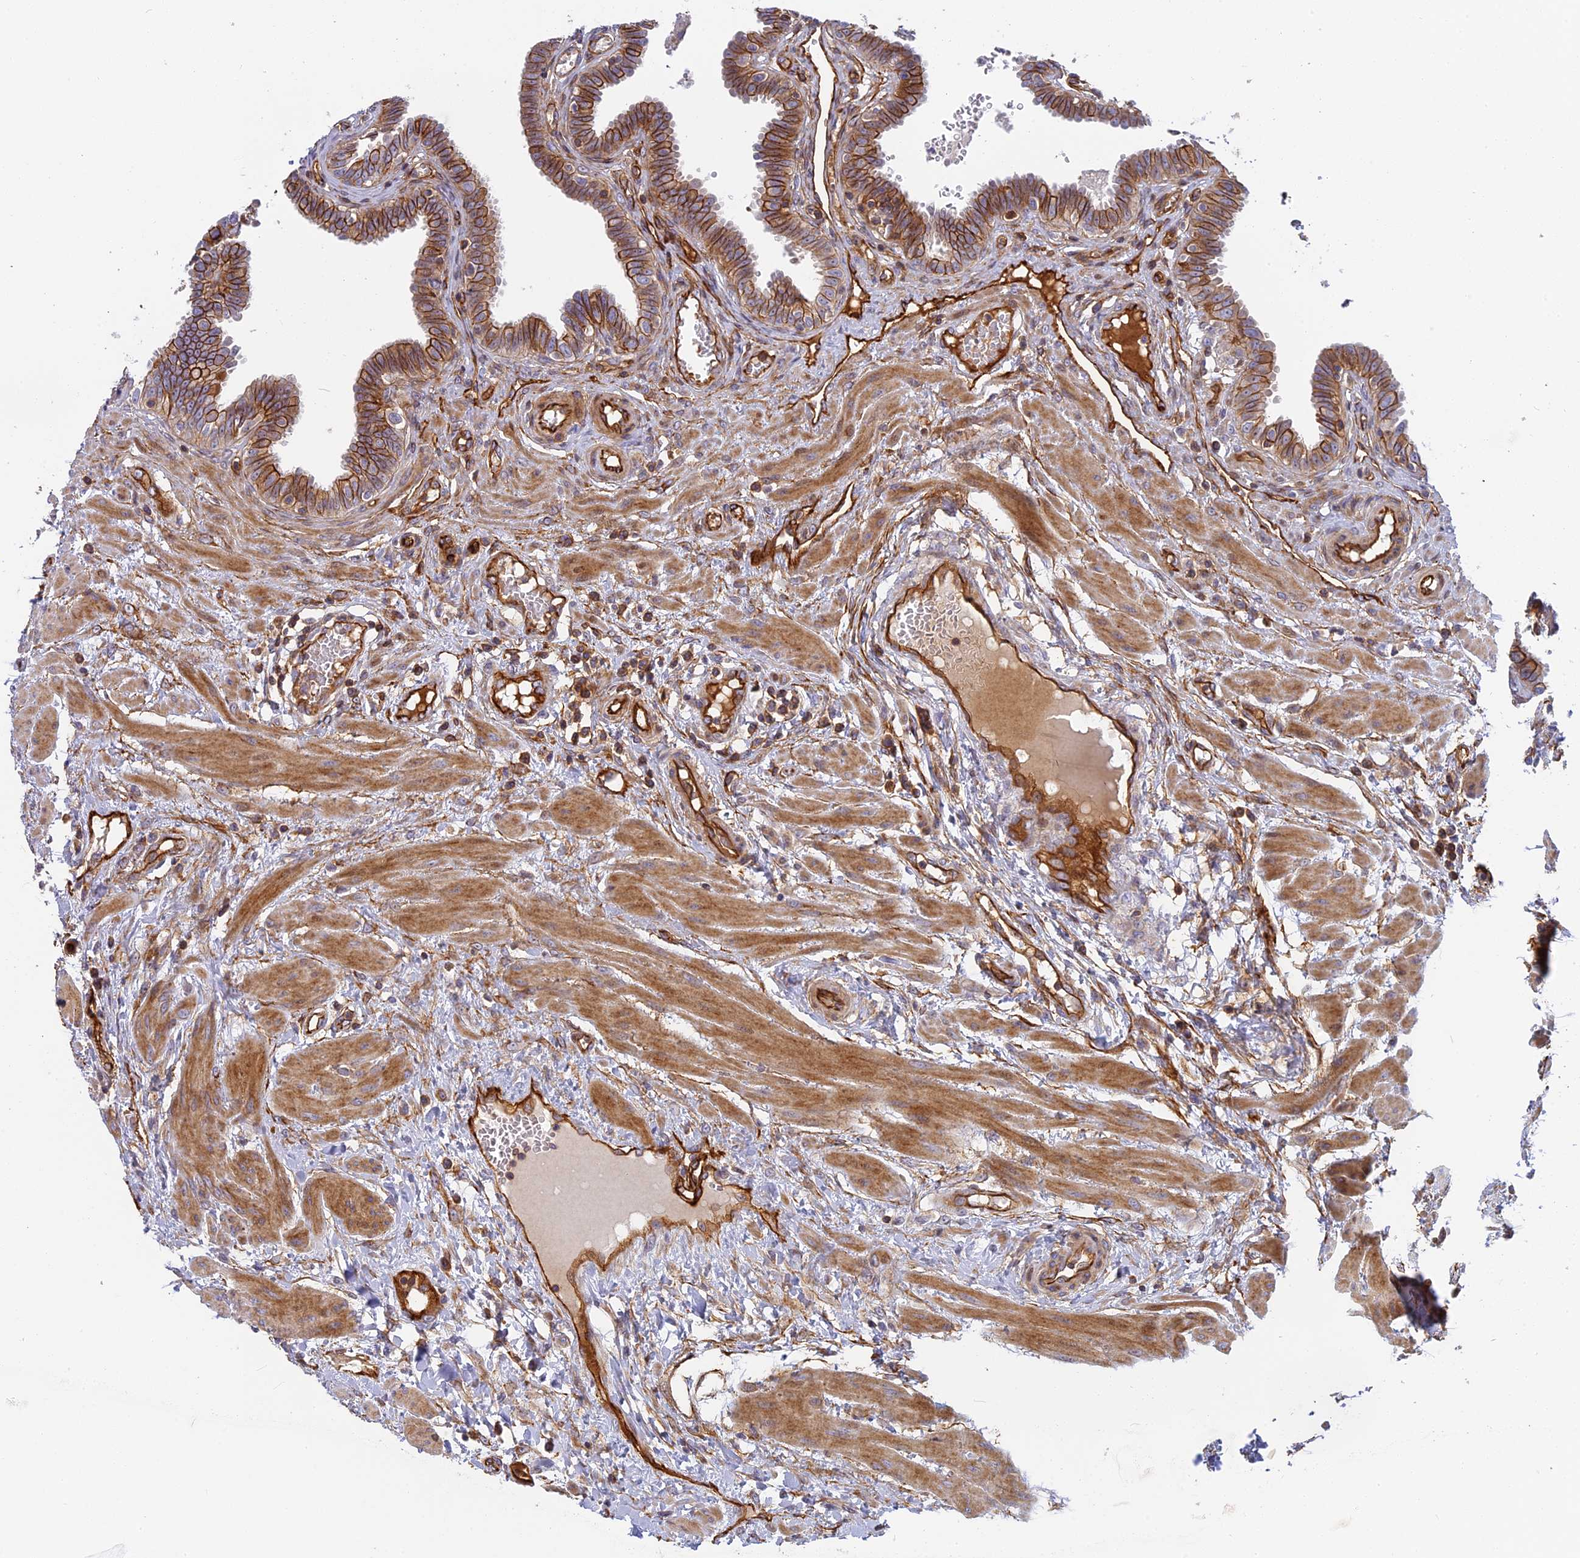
{"staining": {"intensity": "strong", "quantity": ">75%", "location": "cytoplasmic/membranous"}, "tissue": "fallopian tube", "cell_type": "Glandular cells", "image_type": "normal", "snomed": [{"axis": "morphology", "description": "Normal tissue, NOS"}, {"axis": "topography", "description": "Fallopian tube"}], "caption": "The histopathology image displays a brown stain indicating the presence of a protein in the cytoplasmic/membranous of glandular cells in fallopian tube.", "gene": "CNBD2", "patient": {"sex": "female", "age": 32}}